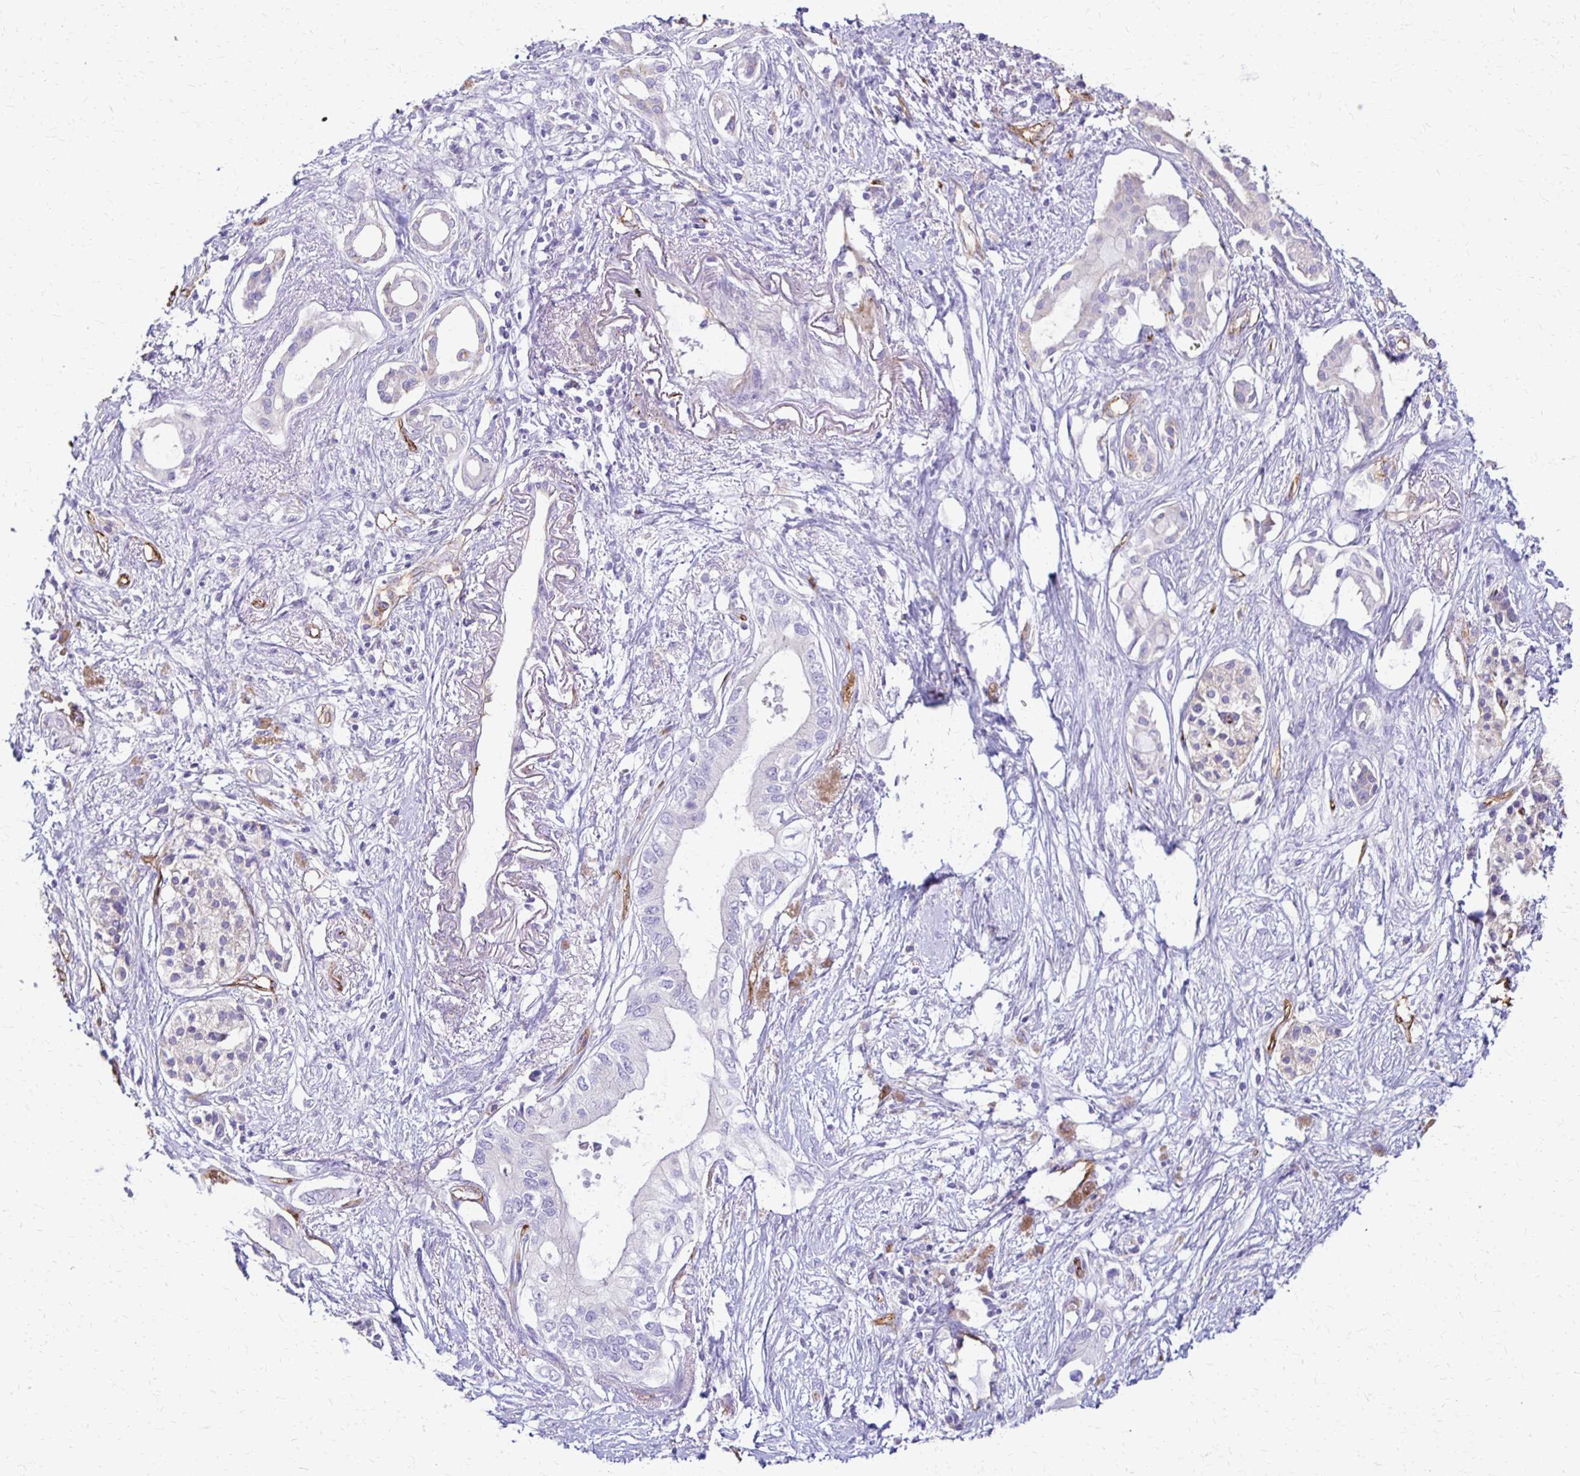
{"staining": {"intensity": "negative", "quantity": "none", "location": "none"}, "tissue": "pancreatic cancer", "cell_type": "Tumor cells", "image_type": "cancer", "snomed": [{"axis": "morphology", "description": "Adenocarcinoma, NOS"}, {"axis": "topography", "description": "Pancreas"}], "caption": "DAB immunohistochemical staining of pancreatic adenocarcinoma reveals no significant positivity in tumor cells.", "gene": "TTYH1", "patient": {"sex": "female", "age": 63}}